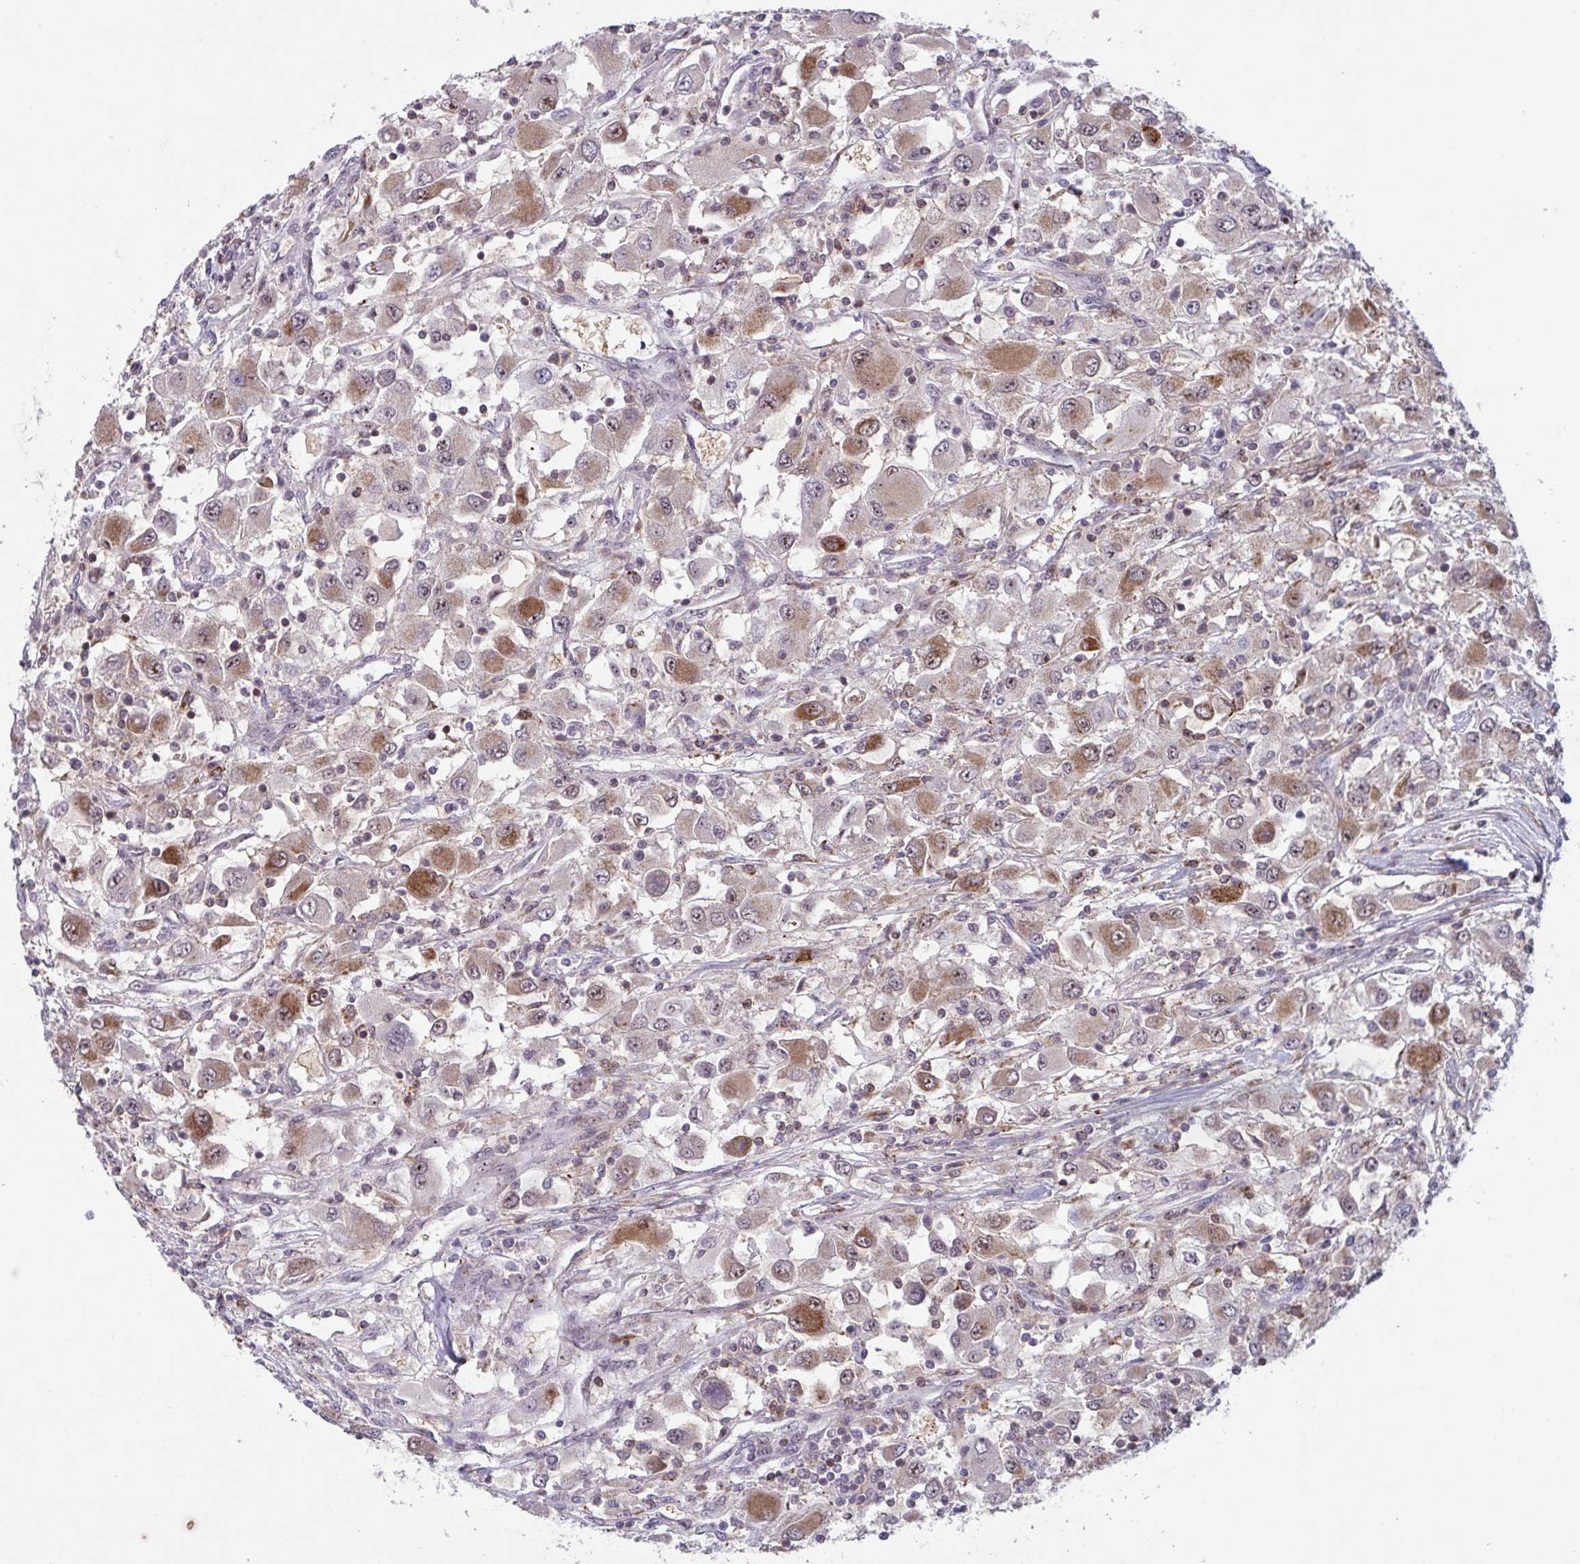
{"staining": {"intensity": "moderate", "quantity": "<25%", "location": "cytoplasmic/membranous"}, "tissue": "renal cancer", "cell_type": "Tumor cells", "image_type": "cancer", "snomed": [{"axis": "morphology", "description": "Adenocarcinoma, NOS"}, {"axis": "topography", "description": "Kidney"}], "caption": "Adenocarcinoma (renal) stained with a protein marker reveals moderate staining in tumor cells.", "gene": "NLRP13", "patient": {"sex": "female", "age": 67}}